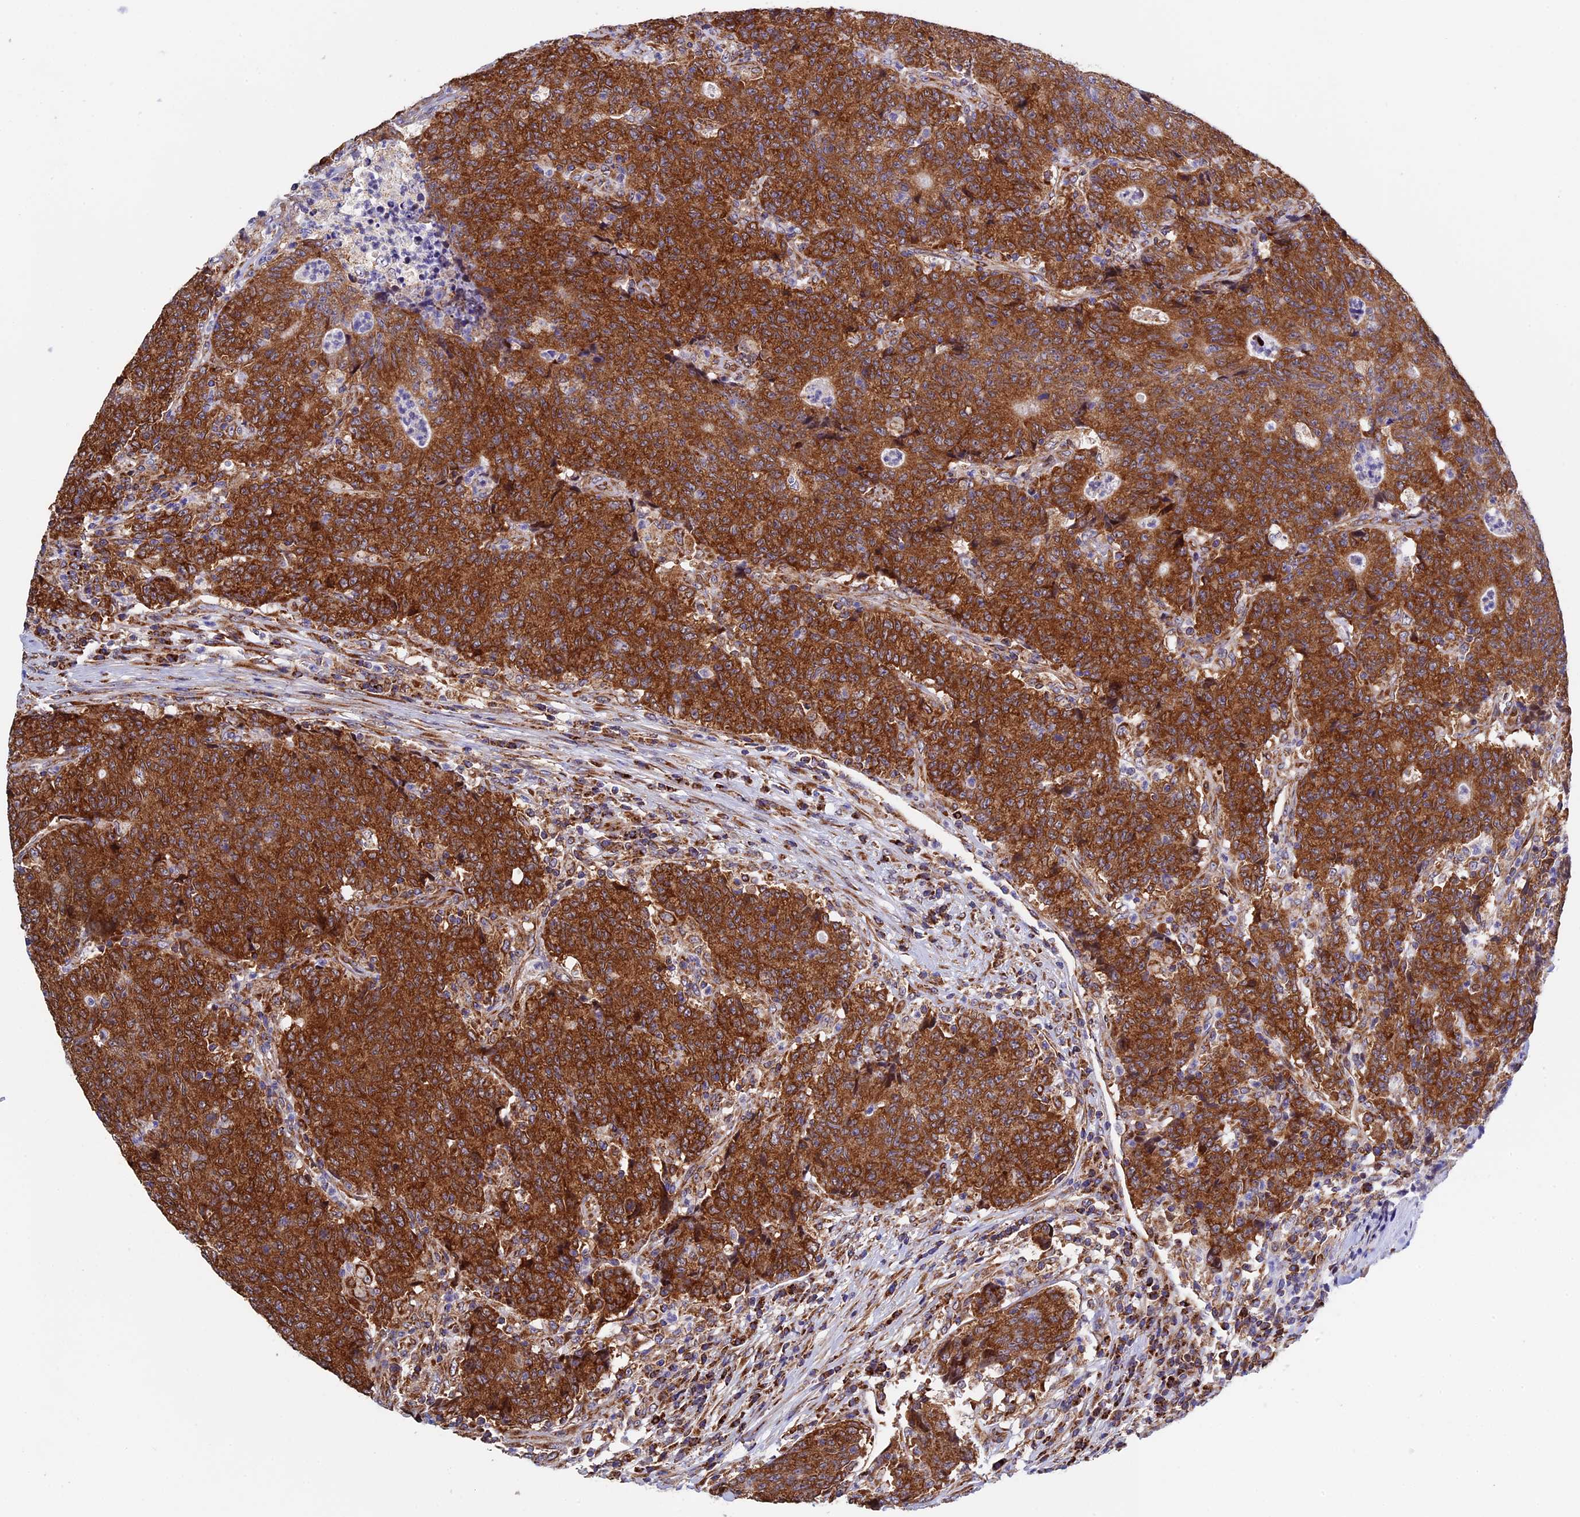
{"staining": {"intensity": "strong", "quantity": ">75%", "location": "cytoplasmic/membranous"}, "tissue": "colorectal cancer", "cell_type": "Tumor cells", "image_type": "cancer", "snomed": [{"axis": "morphology", "description": "Adenocarcinoma, NOS"}, {"axis": "topography", "description": "Colon"}], "caption": "Colorectal cancer was stained to show a protein in brown. There is high levels of strong cytoplasmic/membranous positivity in approximately >75% of tumor cells. Immunohistochemistry (ihc) stains the protein of interest in brown and the nuclei are stained blue.", "gene": "SLC9A5", "patient": {"sex": "female", "age": 75}}